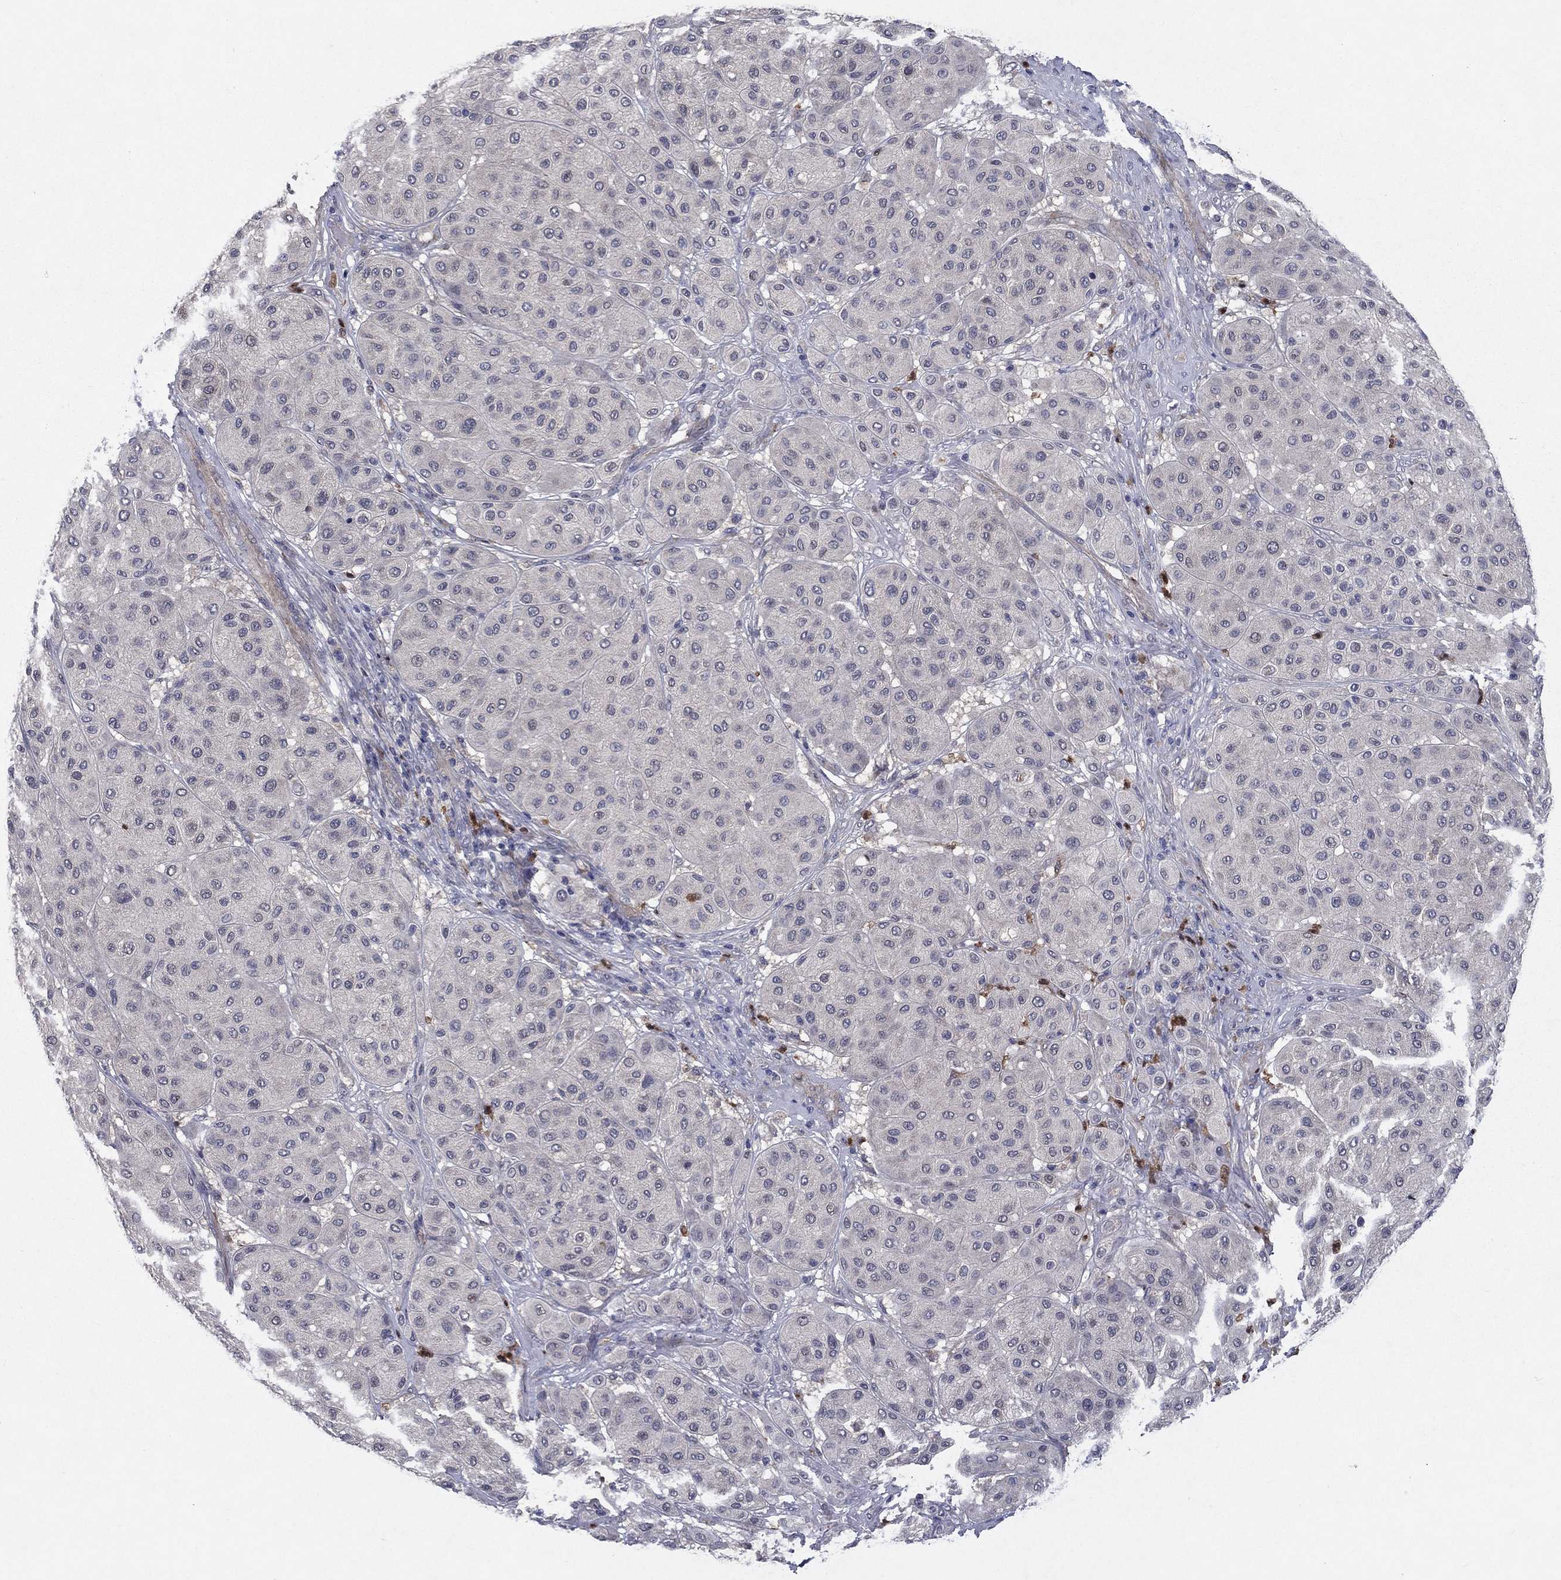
{"staining": {"intensity": "negative", "quantity": "none", "location": "none"}, "tissue": "melanoma", "cell_type": "Tumor cells", "image_type": "cancer", "snomed": [{"axis": "morphology", "description": "Malignant melanoma, Metastatic site"}, {"axis": "topography", "description": "Smooth muscle"}], "caption": "High power microscopy photomicrograph of an immunohistochemistry (IHC) photomicrograph of malignant melanoma (metastatic site), revealing no significant expression in tumor cells.", "gene": "MSRB1", "patient": {"sex": "male", "age": 41}}